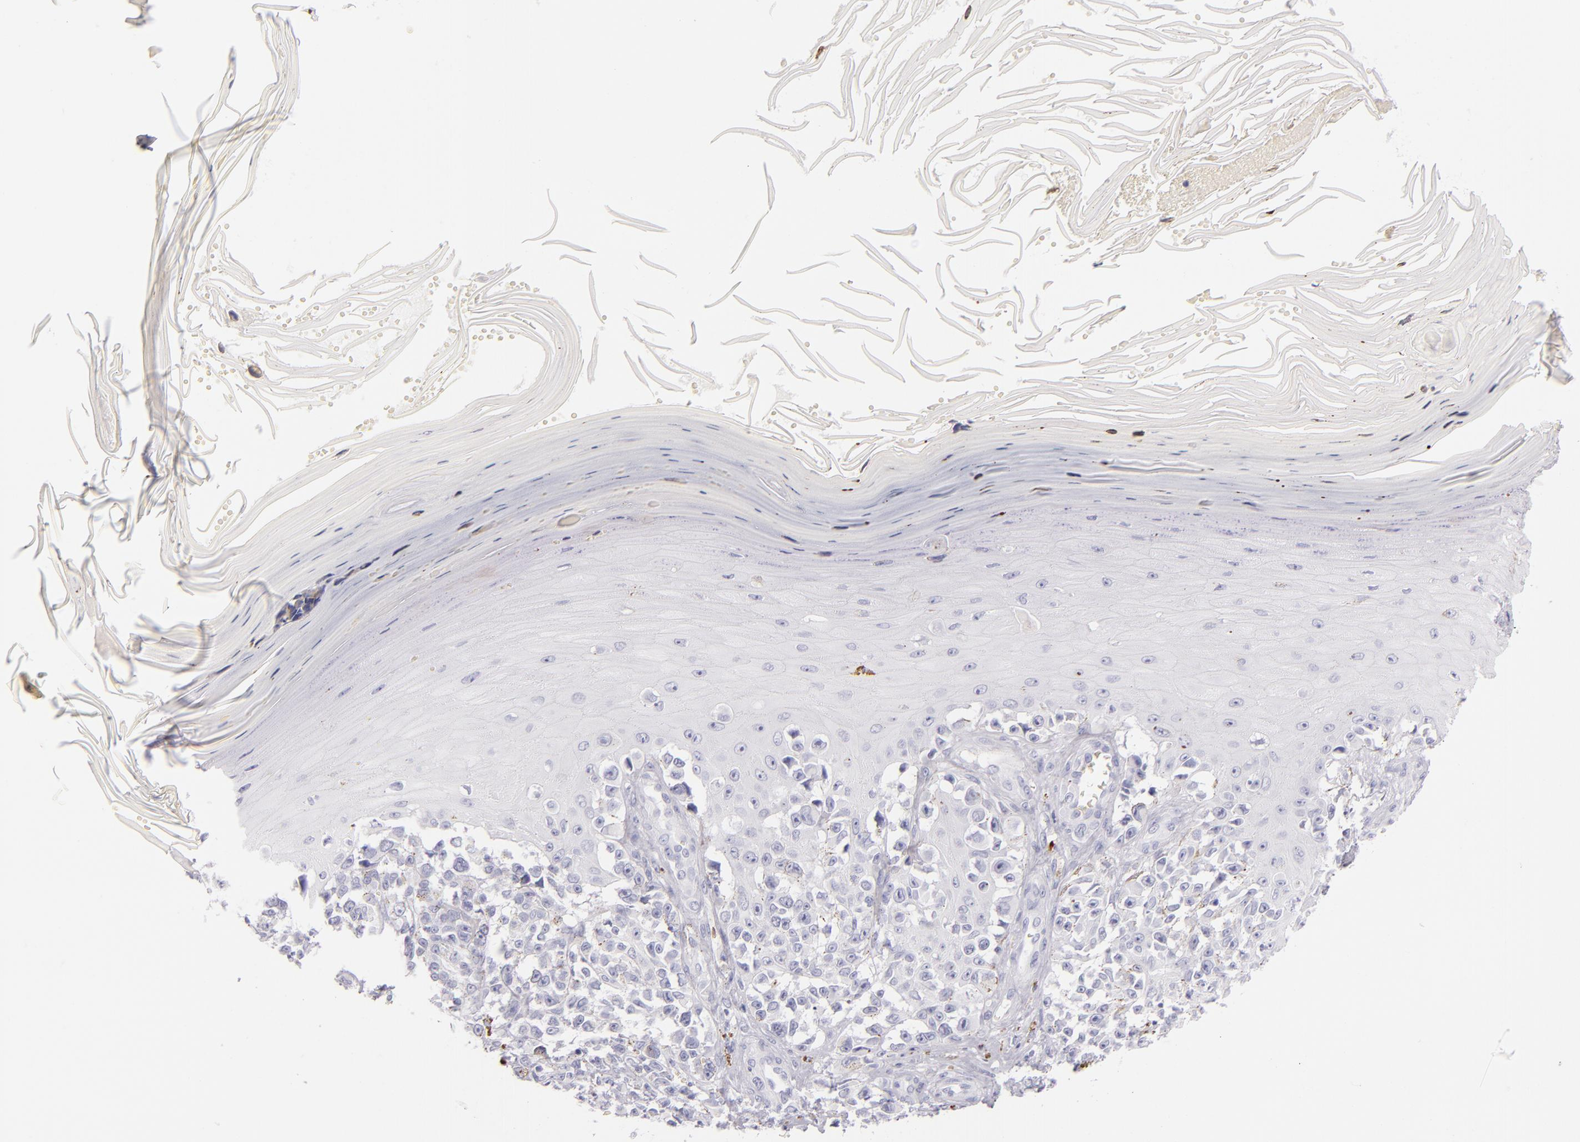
{"staining": {"intensity": "negative", "quantity": "none", "location": "none"}, "tissue": "melanoma", "cell_type": "Tumor cells", "image_type": "cancer", "snomed": [{"axis": "morphology", "description": "Malignant melanoma, NOS"}, {"axis": "topography", "description": "Skin"}], "caption": "DAB immunohistochemical staining of human melanoma exhibits no significant expression in tumor cells.", "gene": "TPSD1", "patient": {"sex": "female", "age": 82}}